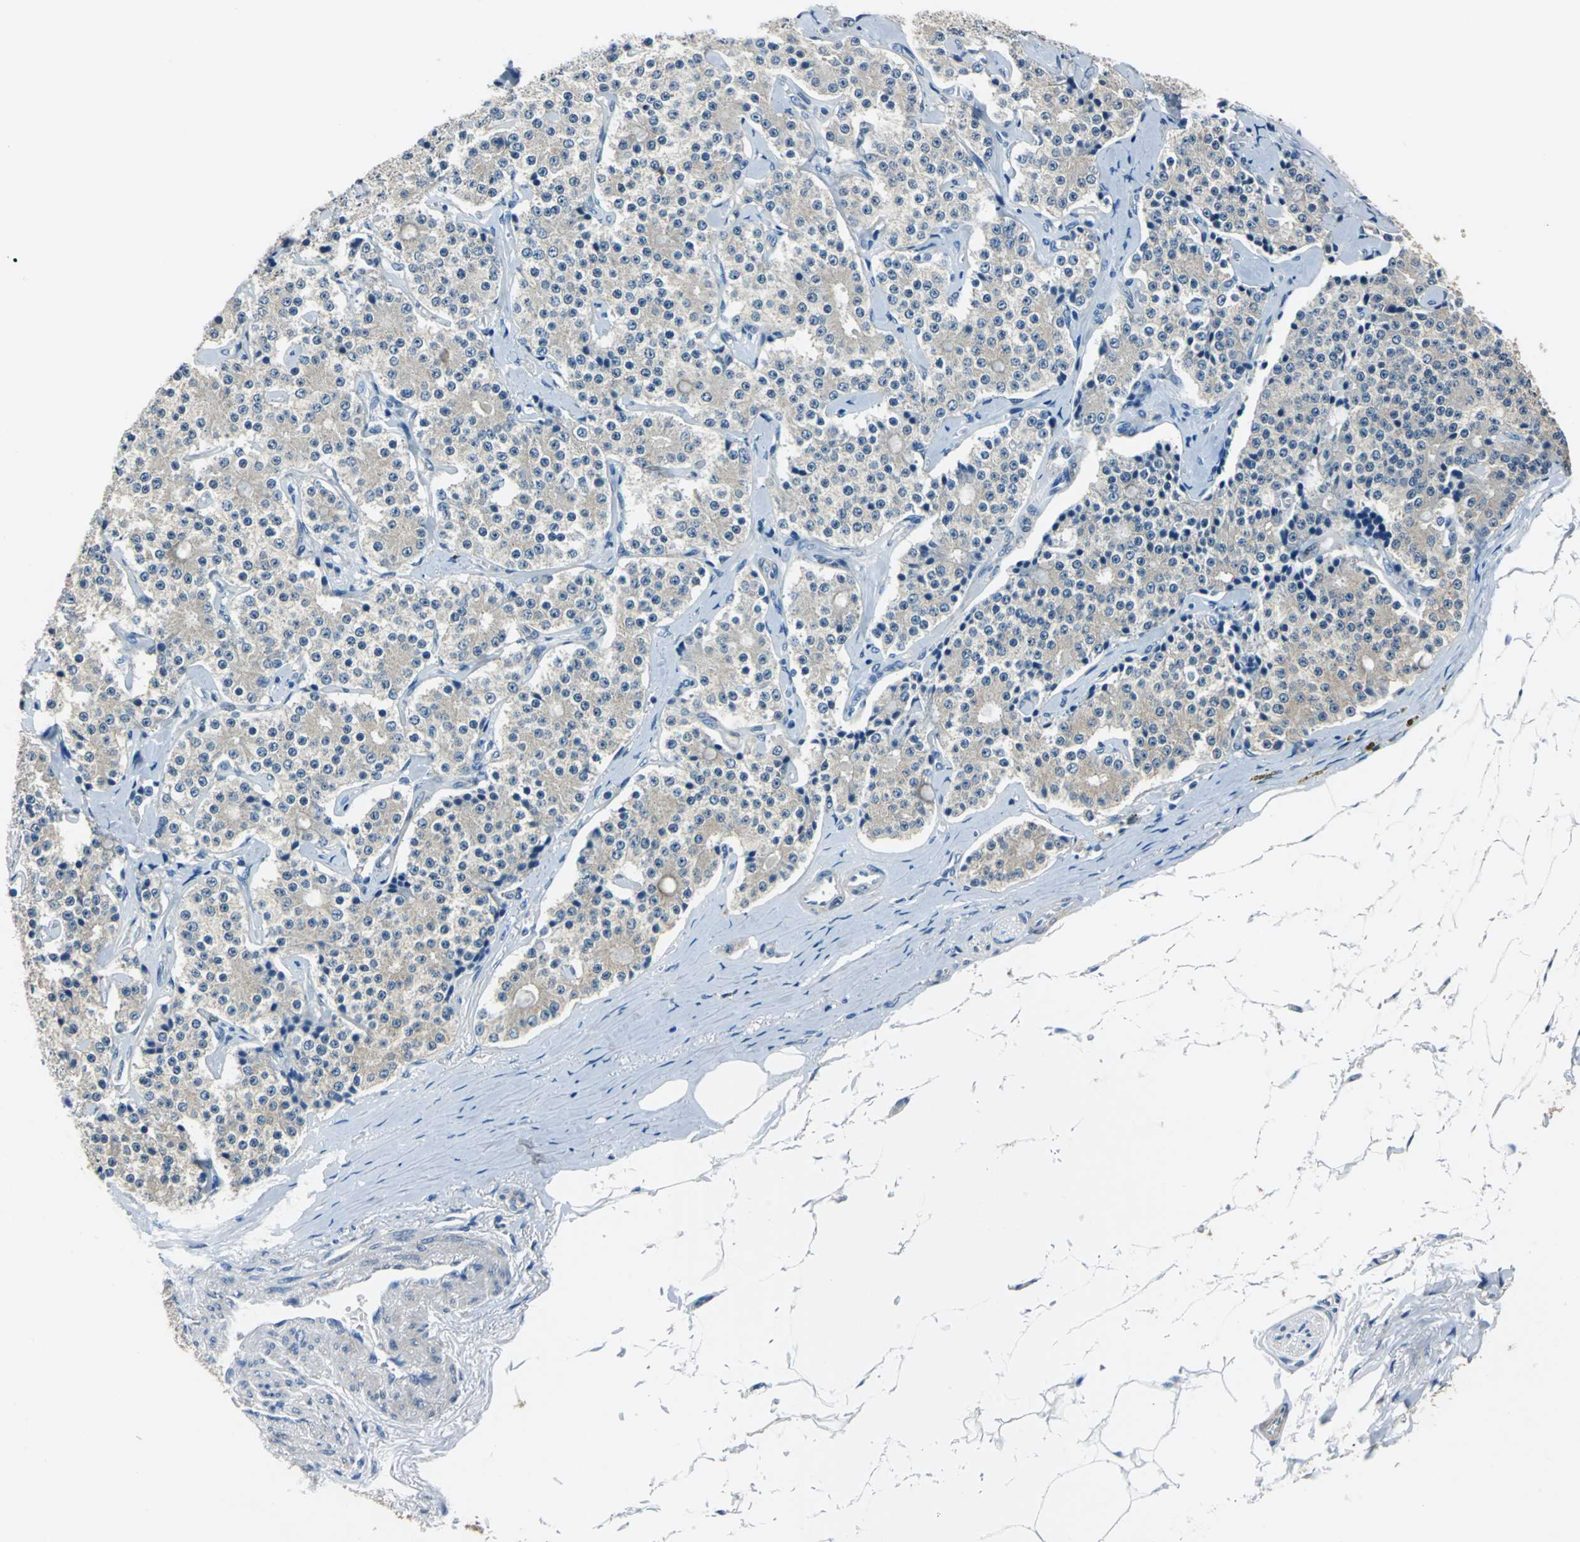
{"staining": {"intensity": "weak", "quantity": ">75%", "location": "cytoplasmic/membranous"}, "tissue": "carcinoid", "cell_type": "Tumor cells", "image_type": "cancer", "snomed": [{"axis": "morphology", "description": "Carcinoid, malignant, NOS"}, {"axis": "topography", "description": "Colon"}], "caption": "Immunohistochemistry histopathology image of neoplastic tissue: malignant carcinoid stained using immunohistochemistry (IHC) demonstrates low levels of weak protein expression localized specifically in the cytoplasmic/membranous of tumor cells, appearing as a cytoplasmic/membranous brown color.", "gene": "FKBP4", "patient": {"sex": "female", "age": 61}}